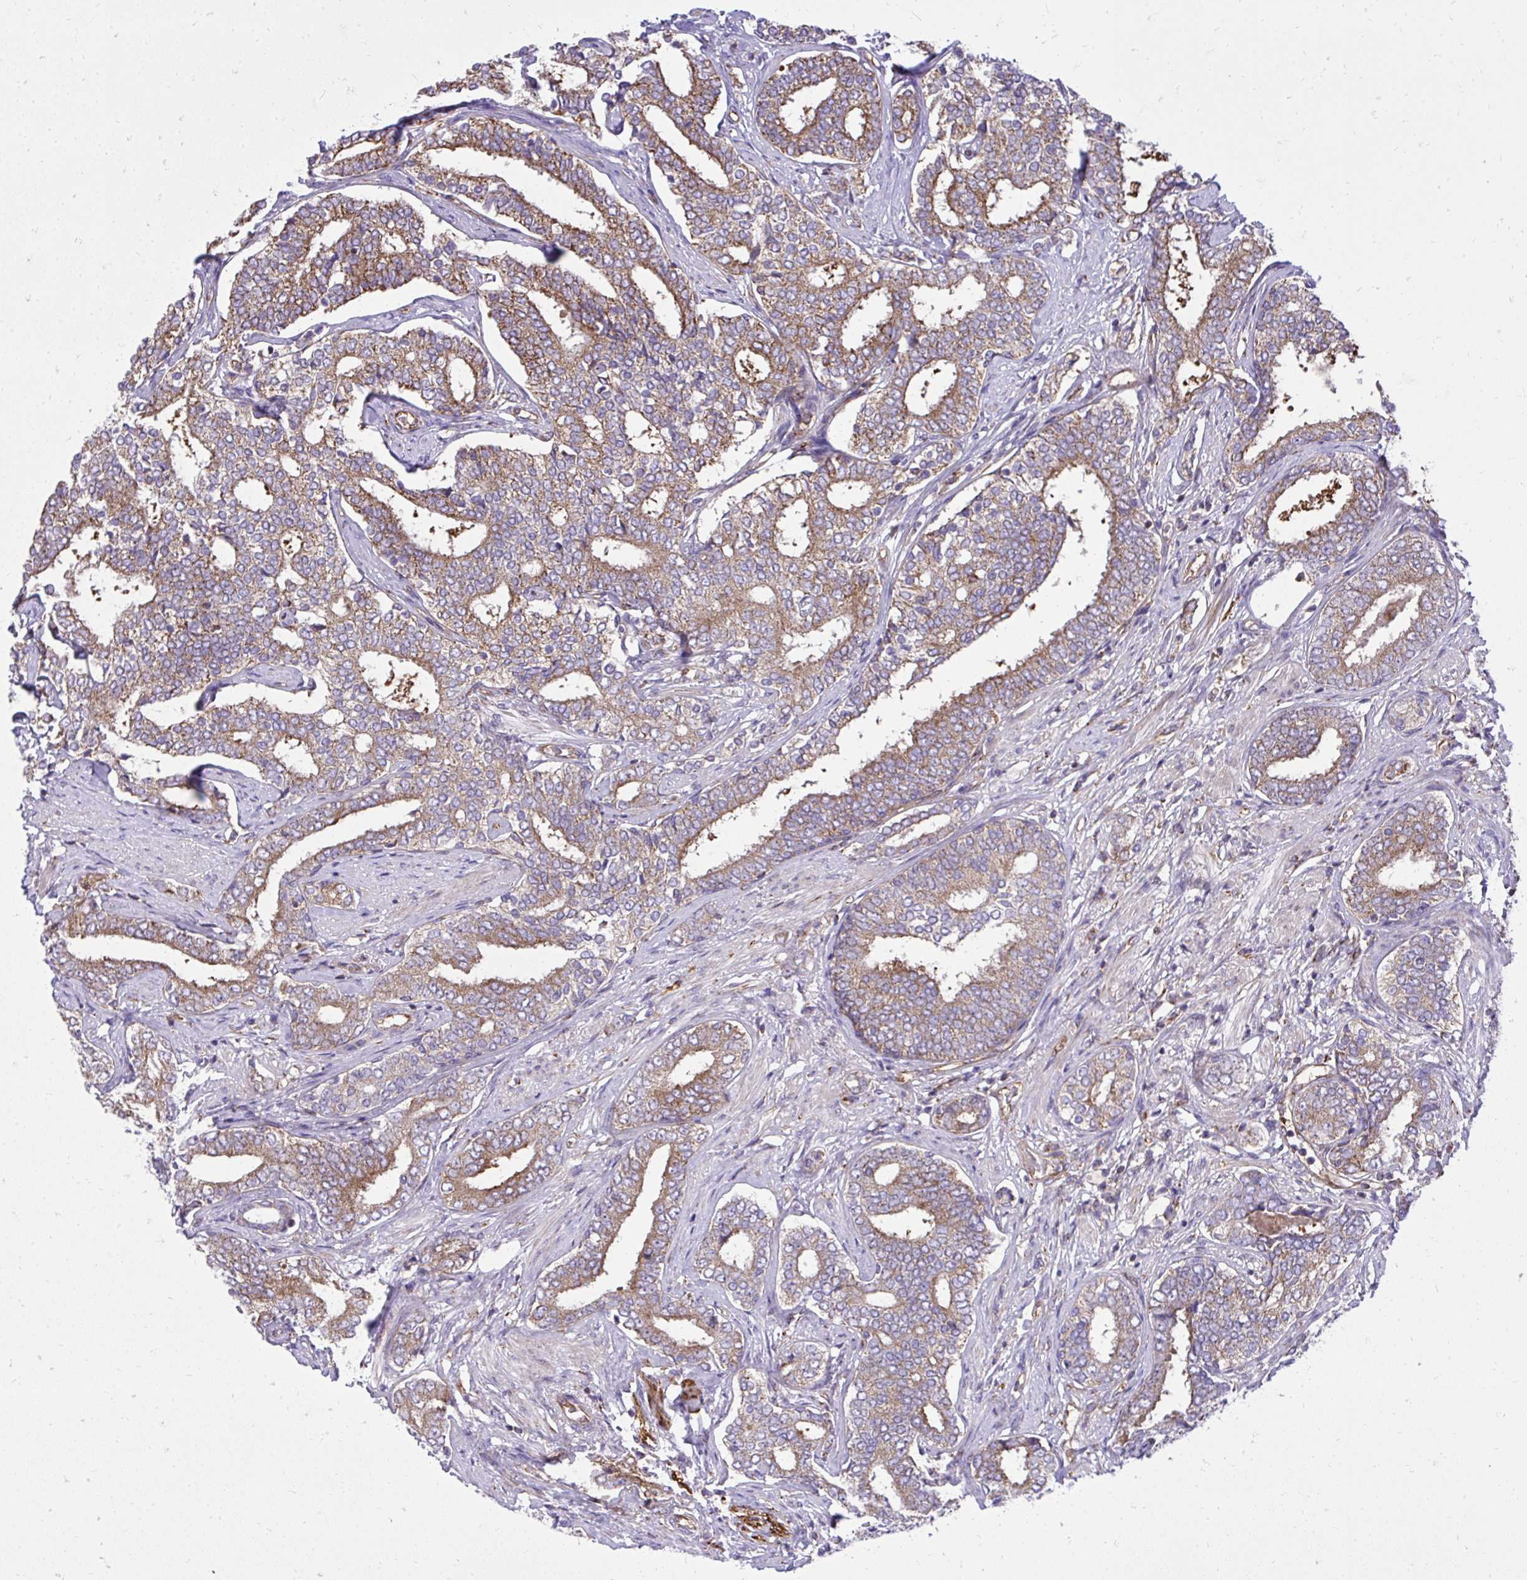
{"staining": {"intensity": "strong", "quantity": ">75%", "location": "cytoplasmic/membranous"}, "tissue": "prostate cancer", "cell_type": "Tumor cells", "image_type": "cancer", "snomed": [{"axis": "morphology", "description": "Adenocarcinoma, High grade"}, {"axis": "topography", "description": "Prostate"}], "caption": "Prostate cancer stained for a protein reveals strong cytoplasmic/membranous positivity in tumor cells. (DAB = brown stain, brightfield microscopy at high magnification).", "gene": "NMNAT3", "patient": {"sex": "male", "age": 72}}